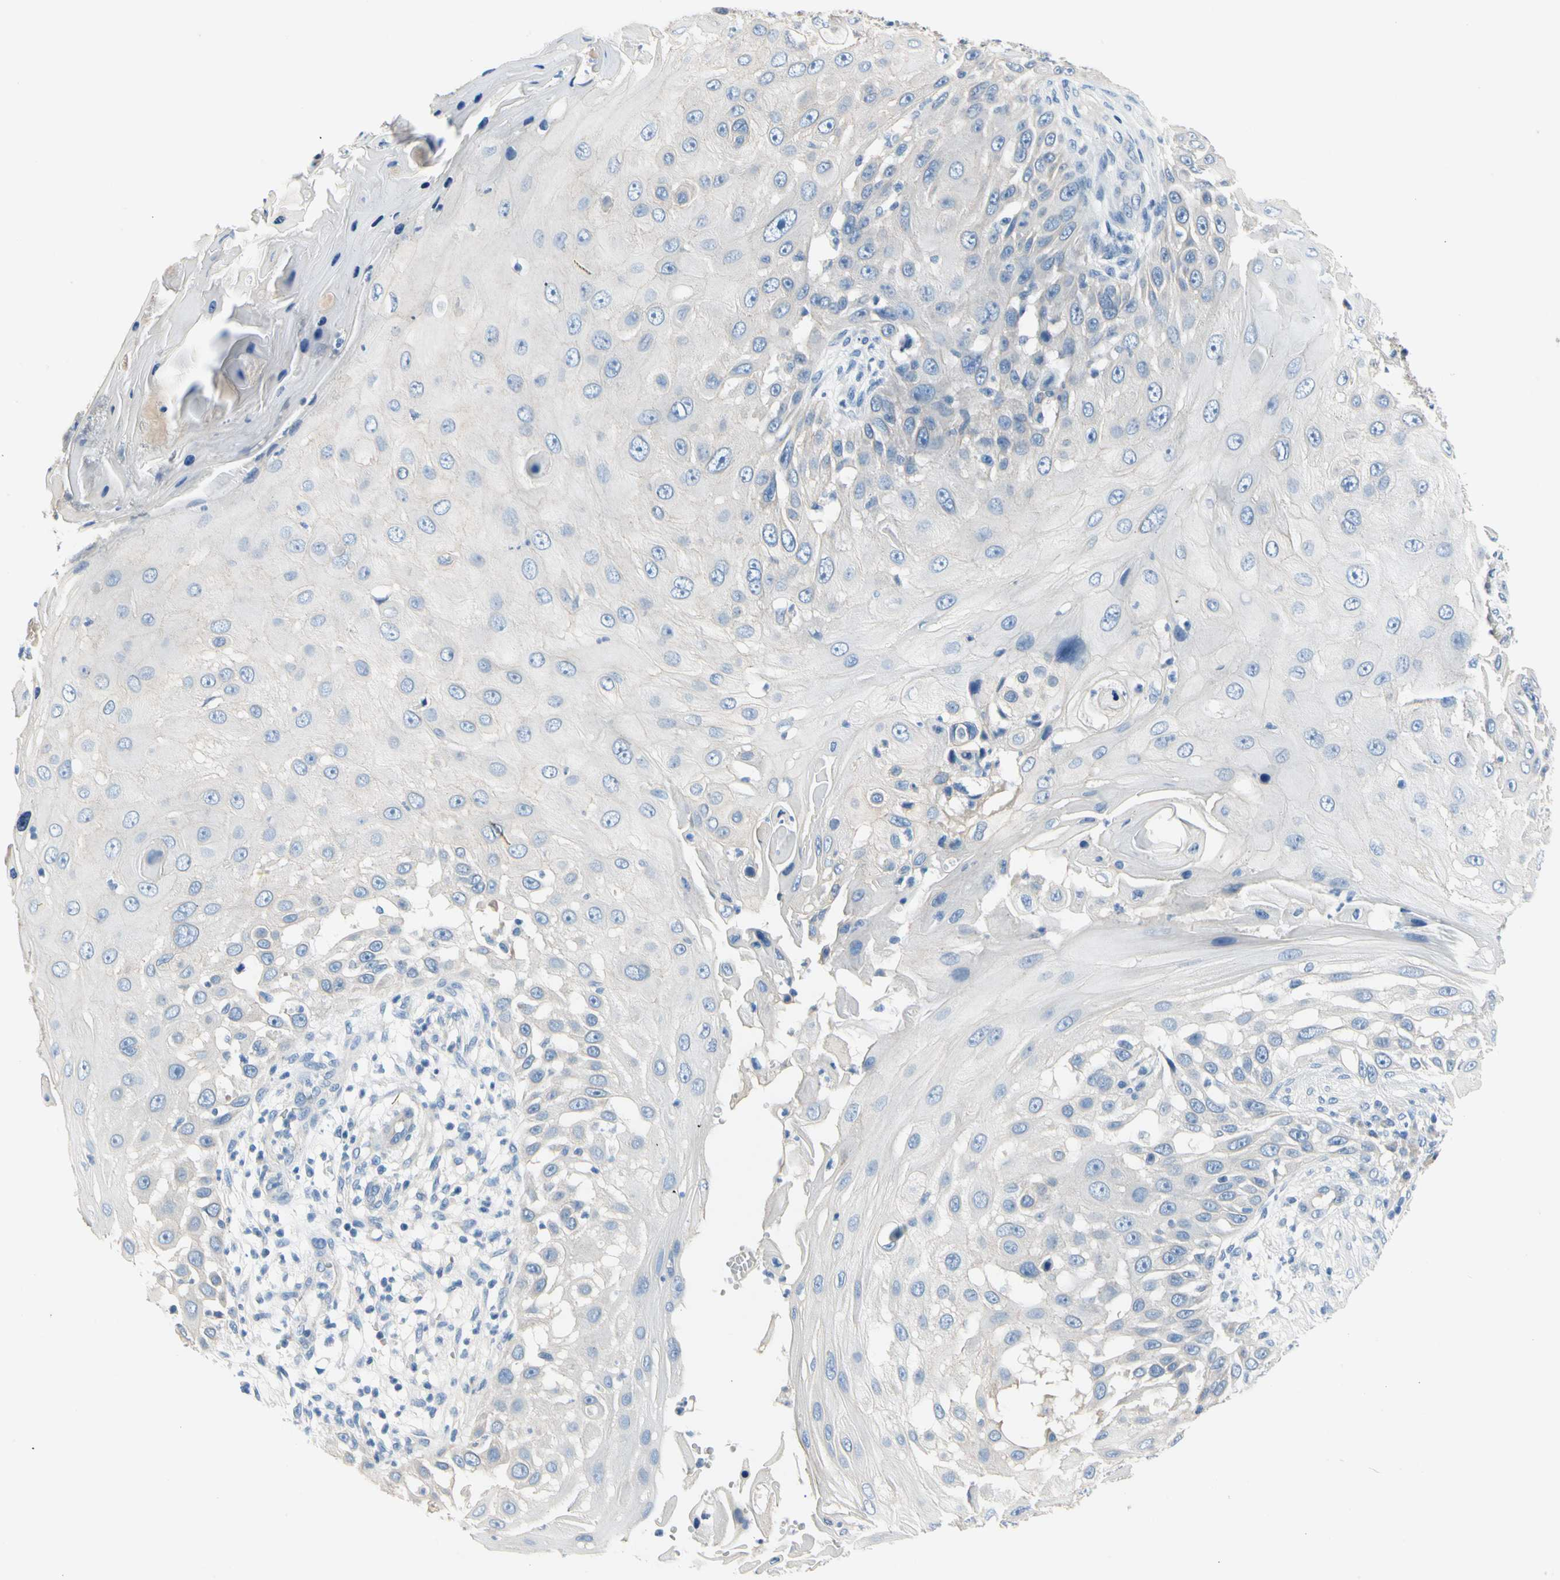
{"staining": {"intensity": "negative", "quantity": "none", "location": "none"}, "tissue": "skin cancer", "cell_type": "Tumor cells", "image_type": "cancer", "snomed": [{"axis": "morphology", "description": "Squamous cell carcinoma, NOS"}, {"axis": "topography", "description": "Skin"}], "caption": "Tumor cells are negative for protein expression in human skin cancer.", "gene": "CA14", "patient": {"sex": "female", "age": 44}}